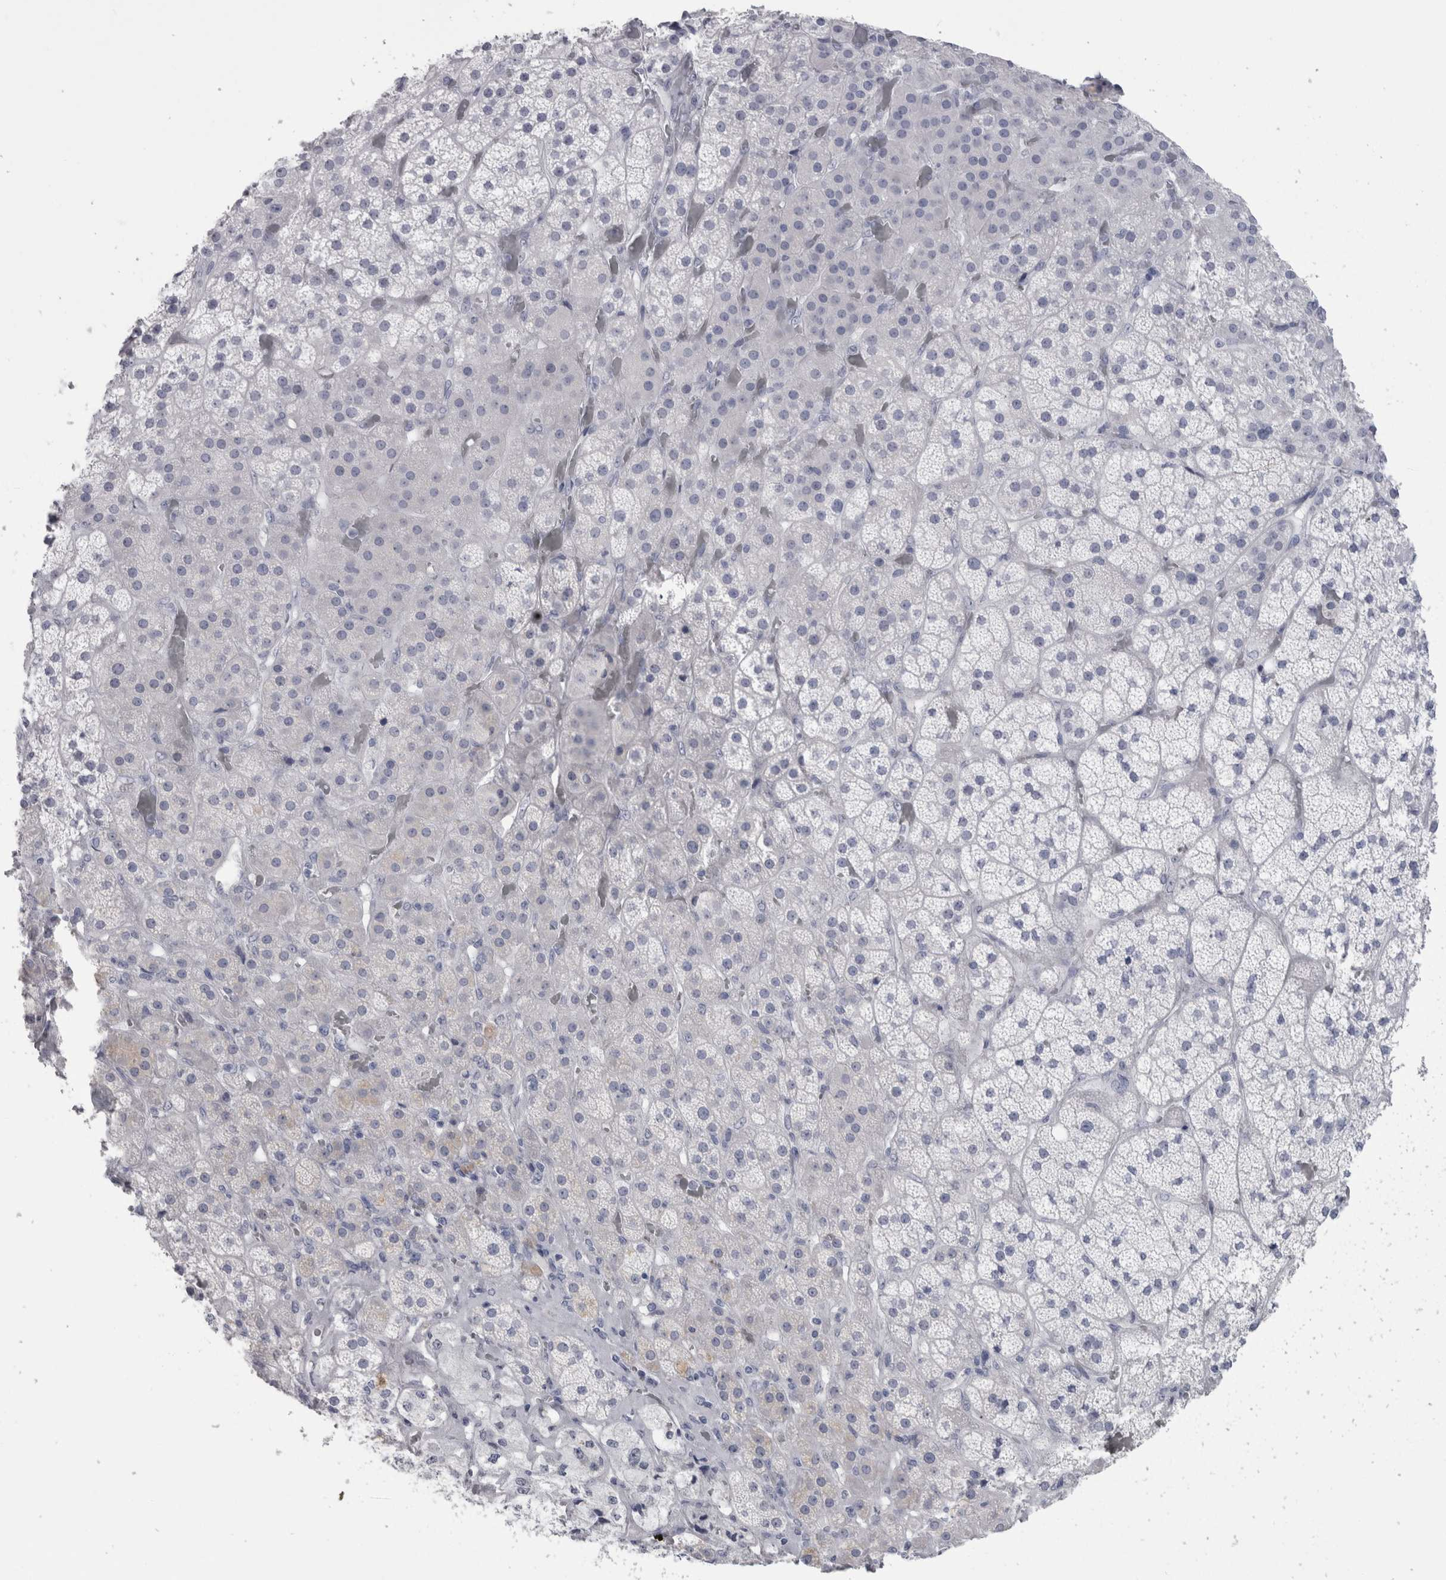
{"staining": {"intensity": "negative", "quantity": "none", "location": "none"}, "tissue": "adrenal gland", "cell_type": "Glandular cells", "image_type": "normal", "snomed": [{"axis": "morphology", "description": "Normal tissue, NOS"}, {"axis": "topography", "description": "Adrenal gland"}], "caption": "Immunohistochemistry (IHC) micrograph of unremarkable adrenal gland: human adrenal gland stained with DAB (3,3'-diaminobenzidine) reveals no significant protein staining in glandular cells.", "gene": "PTH", "patient": {"sex": "male", "age": 57}}